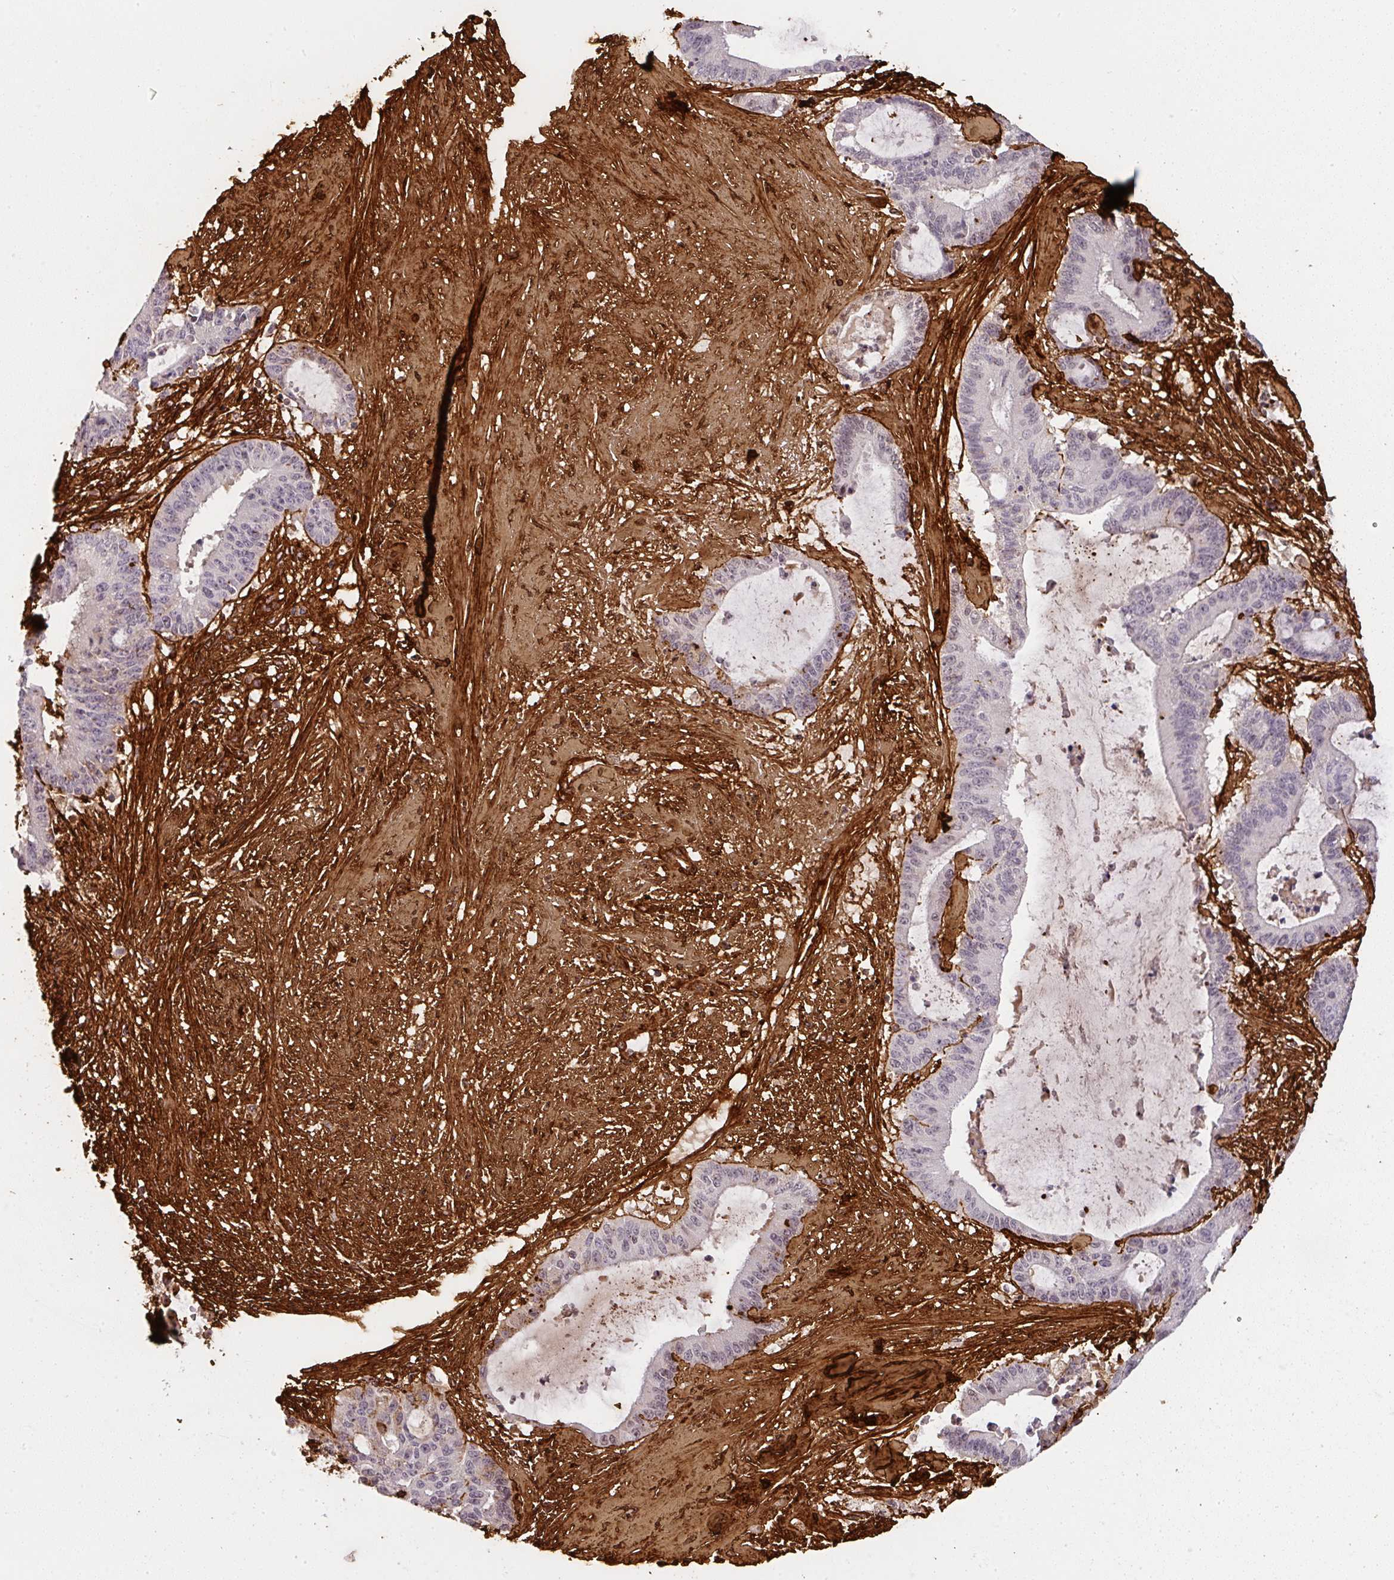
{"staining": {"intensity": "negative", "quantity": "none", "location": "none"}, "tissue": "liver cancer", "cell_type": "Tumor cells", "image_type": "cancer", "snomed": [{"axis": "morphology", "description": "Normal tissue, NOS"}, {"axis": "morphology", "description": "Cholangiocarcinoma"}, {"axis": "topography", "description": "Liver"}, {"axis": "topography", "description": "Peripheral nerve tissue"}], "caption": "Immunohistochemical staining of human liver cancer (cholangiocarcinoma) reveals no significant positivity in tumor cells.", "gene": "COL3A1", "patient": {"sex": "female", "age": 73}}